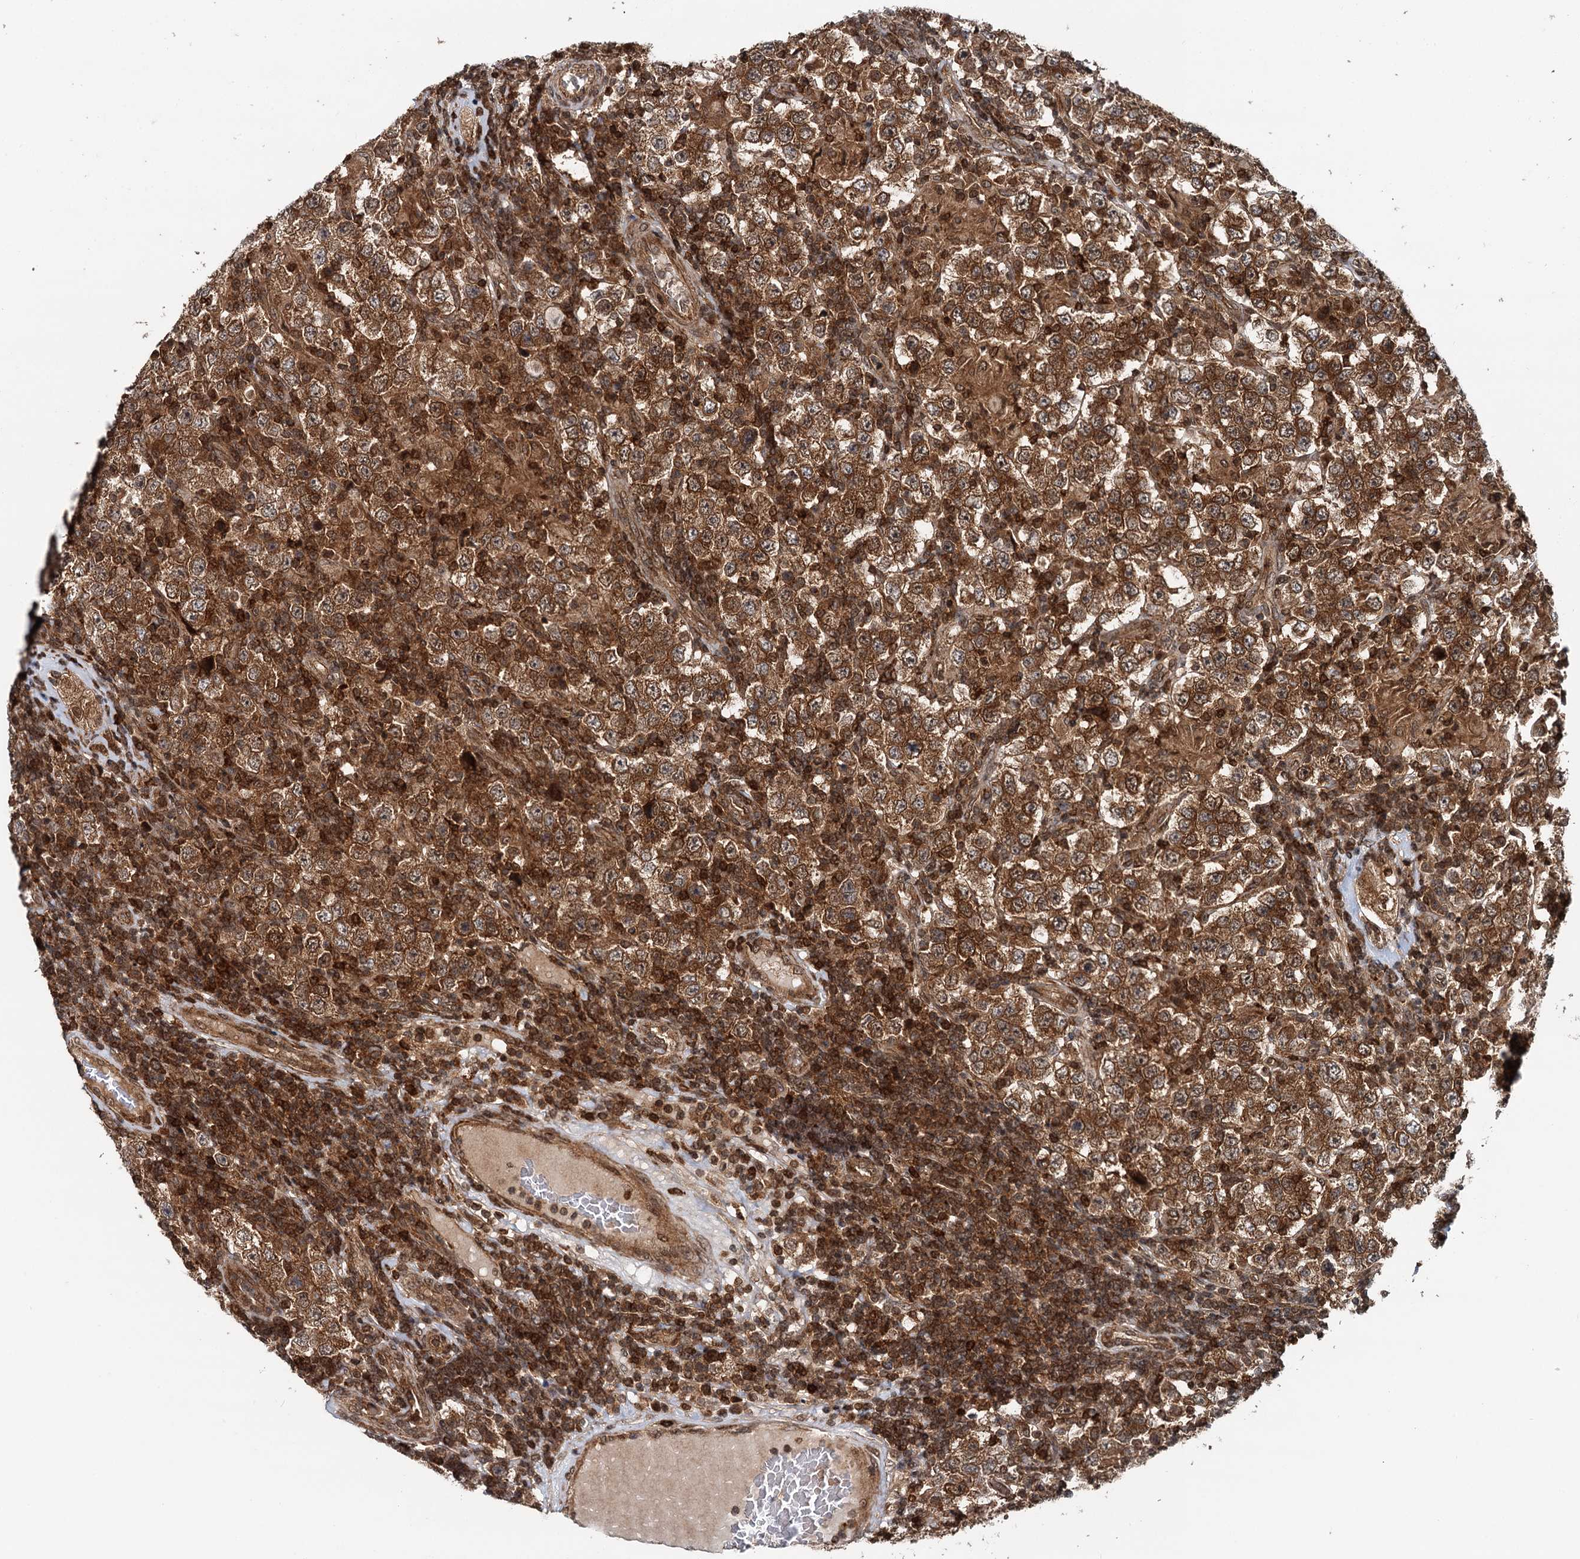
{"staining": {"intensity": "strong", "quantity": ">75%", "location": "cytoplasmic/membranous"}, "tissue": "testis cancer", "cell_type": "Tumor cells", "image_type": "cancer", "snomed": [{"axis": "morphology", "description": "Normal tissue, NOS"}, {"axis": "morphology", "description": "Urothelial carcinoma, High grade"}, {"axis": "morphology", "description": "Seminoma, NOS"}, {"axis": "morphology", "description": "Carcinoma, Embryonal, NOS"}, {"axis": "topography", "description": "Urinary bladder"}, {"axis": "topography", "description": "Testis"}], "caption": "A photomicrograph of human testis cancer stained for a protein displays strong cytoplasmic/membranous brown staining in tumor cells.", "gene": "STUB1", "patient": {"sex": "male", "age": 41}}